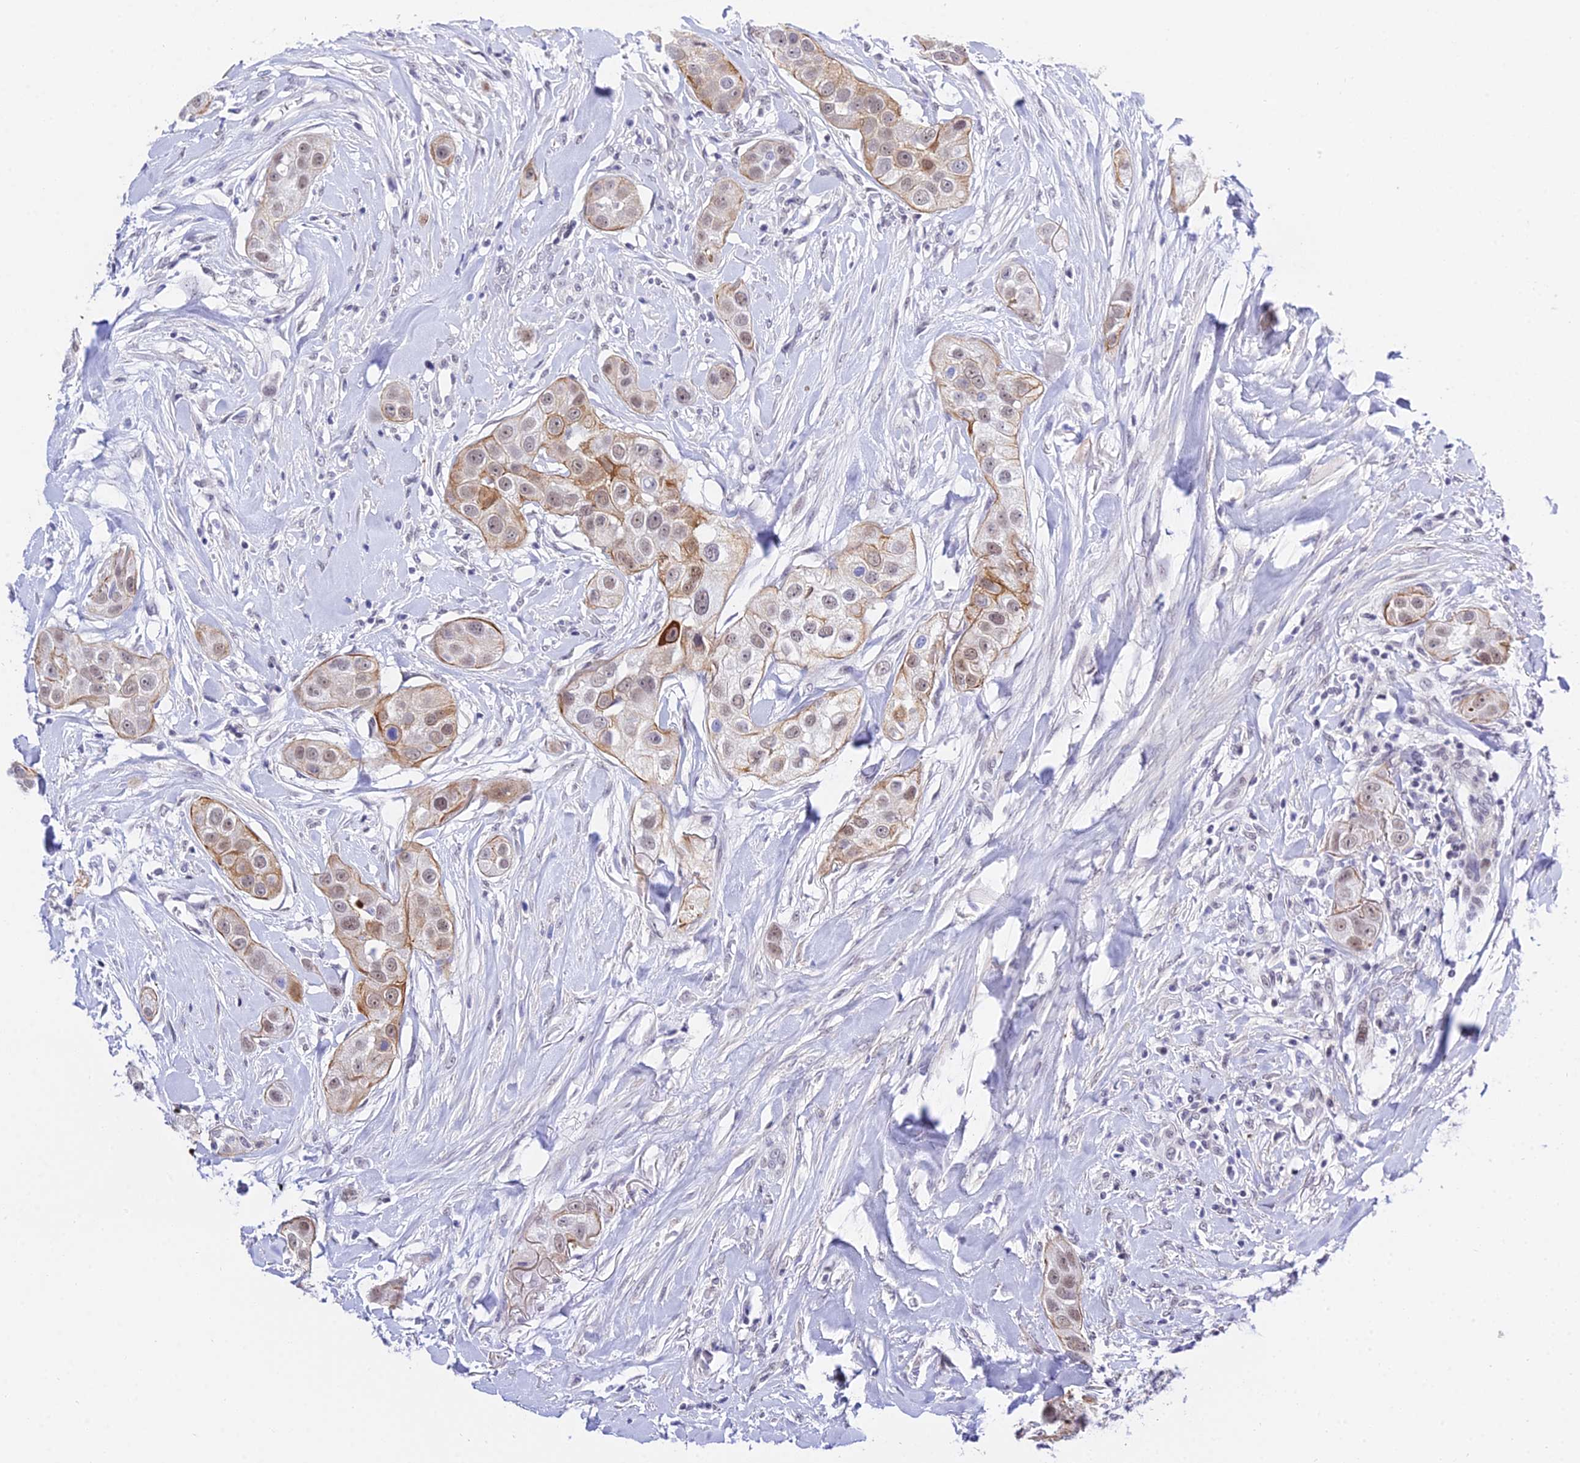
{"staining": {"intensity": "moderate", "quantity": "25%-75%", "location": "cytoplasmic/membranous,nuclear"}, "tissue": "head and neck cancer", "cell_type": "Tumor cells", "image_type": "cancer", "snomed": [{"axis": "morphology", "description": "Normal tissue, NOS"}, {"axis": "morphology", "description": "Squamous cell carcinoma, NOS"}, {"axis": "topography", "description": "Skeletal muscle"}, {"axis": "topography", "description": "Head-Neck"}], "caption": "Immunohistochemical staining of squamous cell carcinoma (head and neck) exhibits medium levels of moderate cytoplasmic/membranous and nuclear expression in about 25%-75% of tumor cells.", "gene": "ZNF628", "patient": {"sex": "male", "age": 51}}